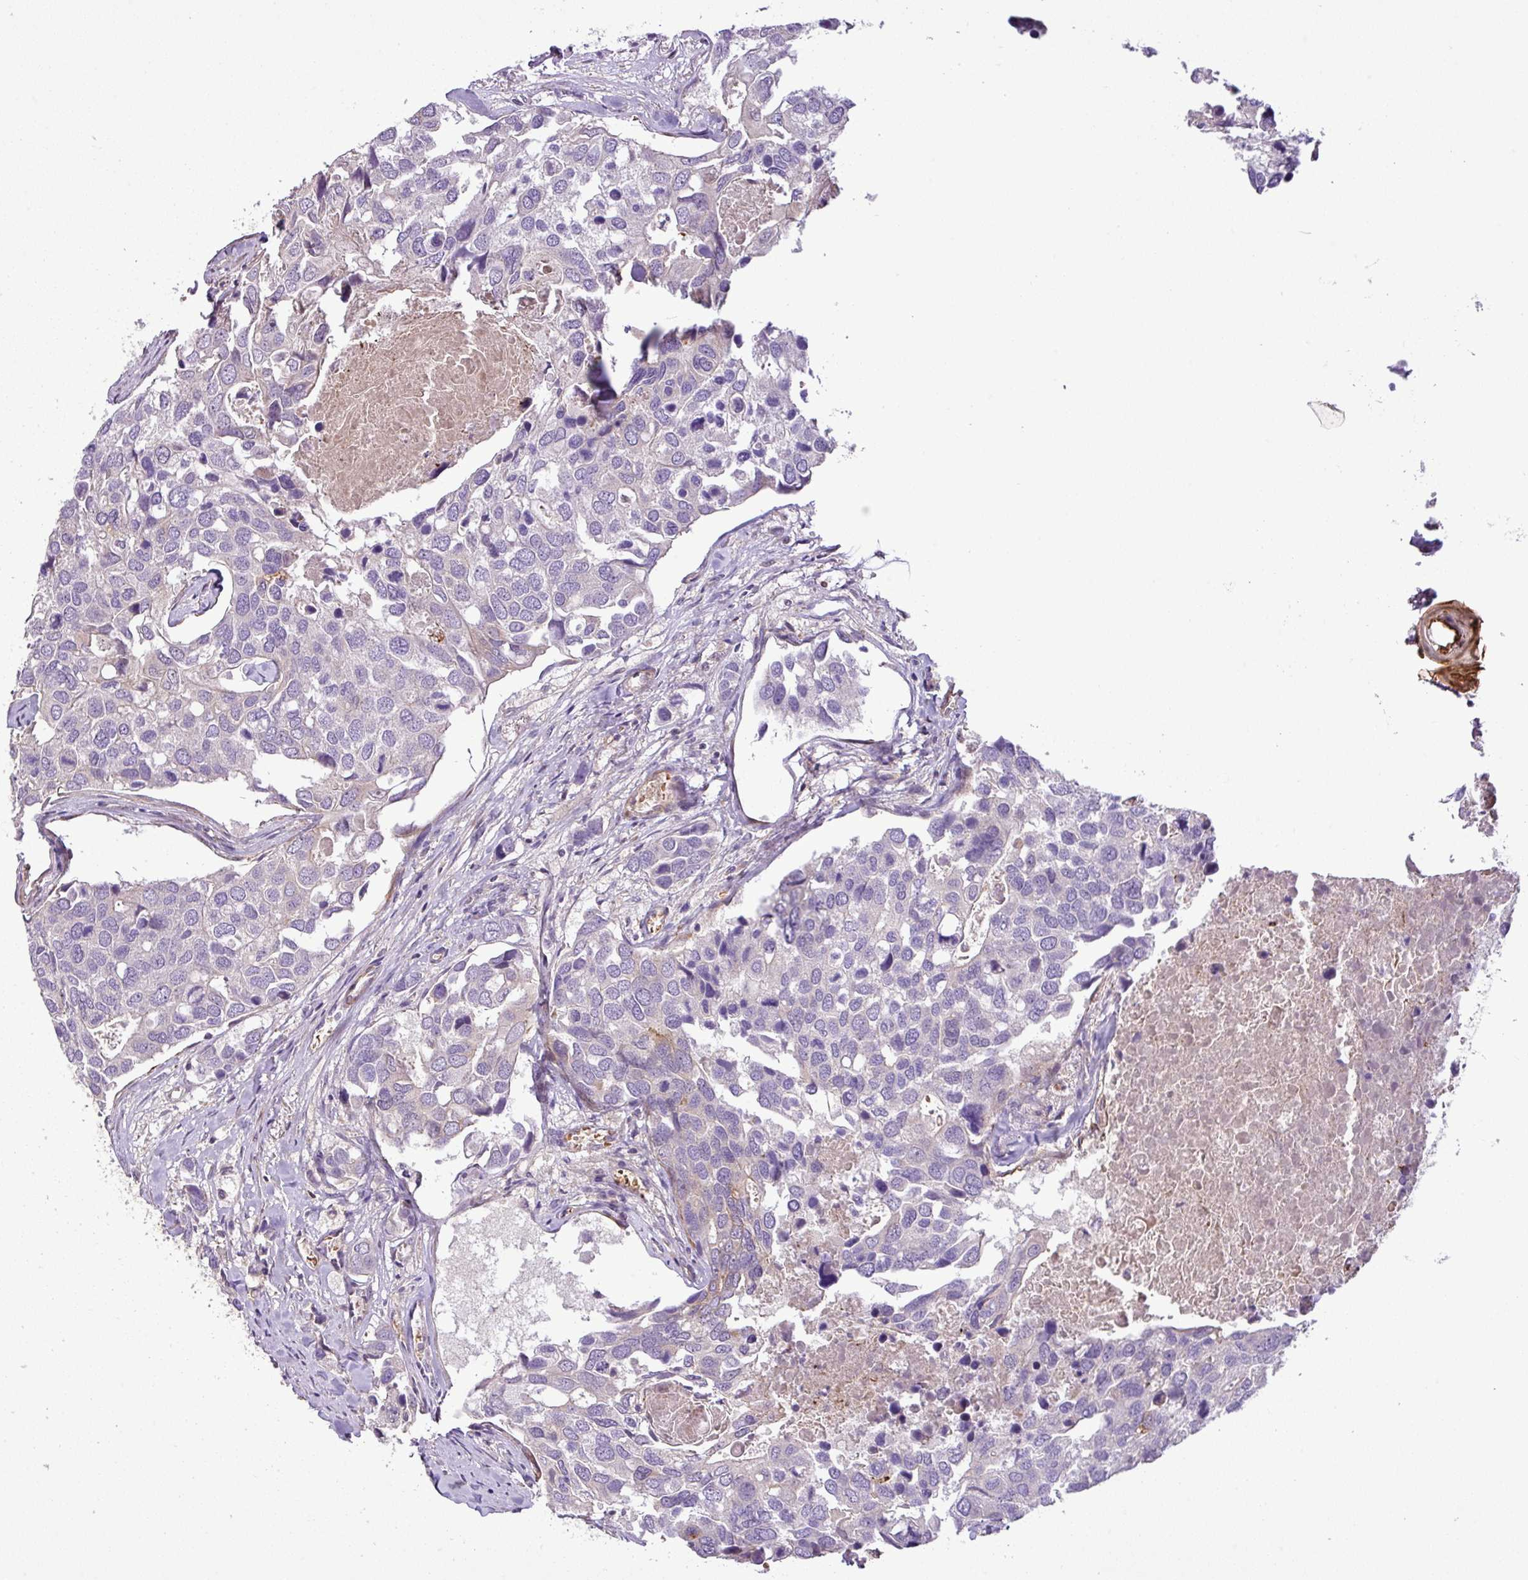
{"staining": {"intensity": "negative", "quantity": "none", "location": "none"}, "tissue": "breast cancer", "cell_type": "Tumor cells", "image_type": "cancer", "snomed": [{"axis": "morphology", "description": "Duct carcinoma"}, {"axis": "topography", "description": "Breast"}], "caption": "The image reveals no staining of tumor cells in infiltrating ductal carcinoma (breast).", "gene": "NBEAL2", "patient": {"sex": "female", "age": 83}}